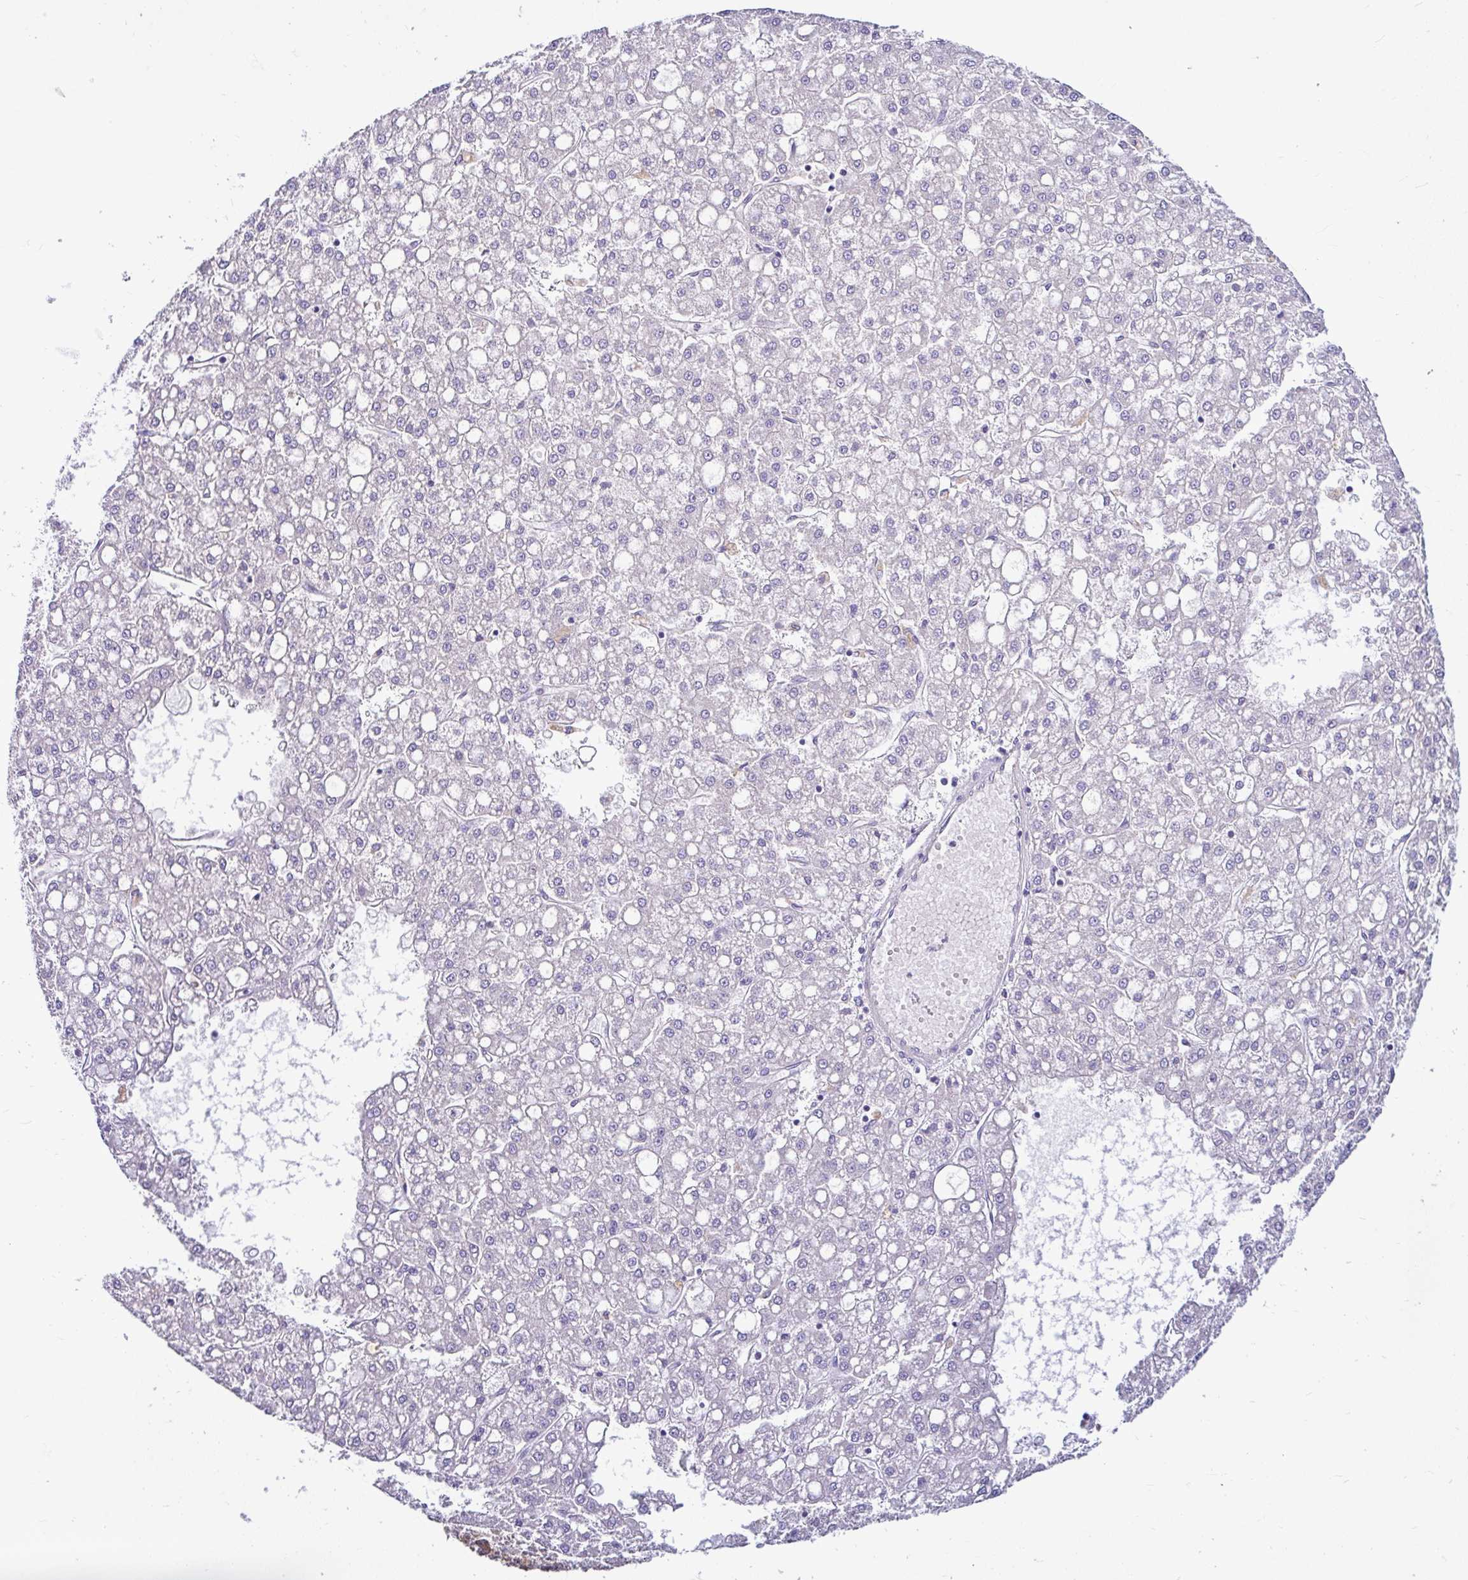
{"staining": {"intensity": "negative", "quantity": "none", "location": "none"}, "tissue": "liver cancer", "cell_type": "Tumor cells", "image_type": "cancer", "snomed": [{"axis": "morphology", "description": "Carcinoma, Hepatocellular, NOS"}, {"axis": "topography", "description": "Liver"}], "caption": "Photomicrograph shows no protein expression in tumor cells of liver hepatocellular carcinoma tissue. Brightfield microscopy of immunohistochemistry (IHC) stained with DAB (3,3'-diaminobenzidine) (brown) and hematoxylin (blue), captured at high magnification.", "gene": "LARS1", "patient": {"sex": "male", "age": 67}}